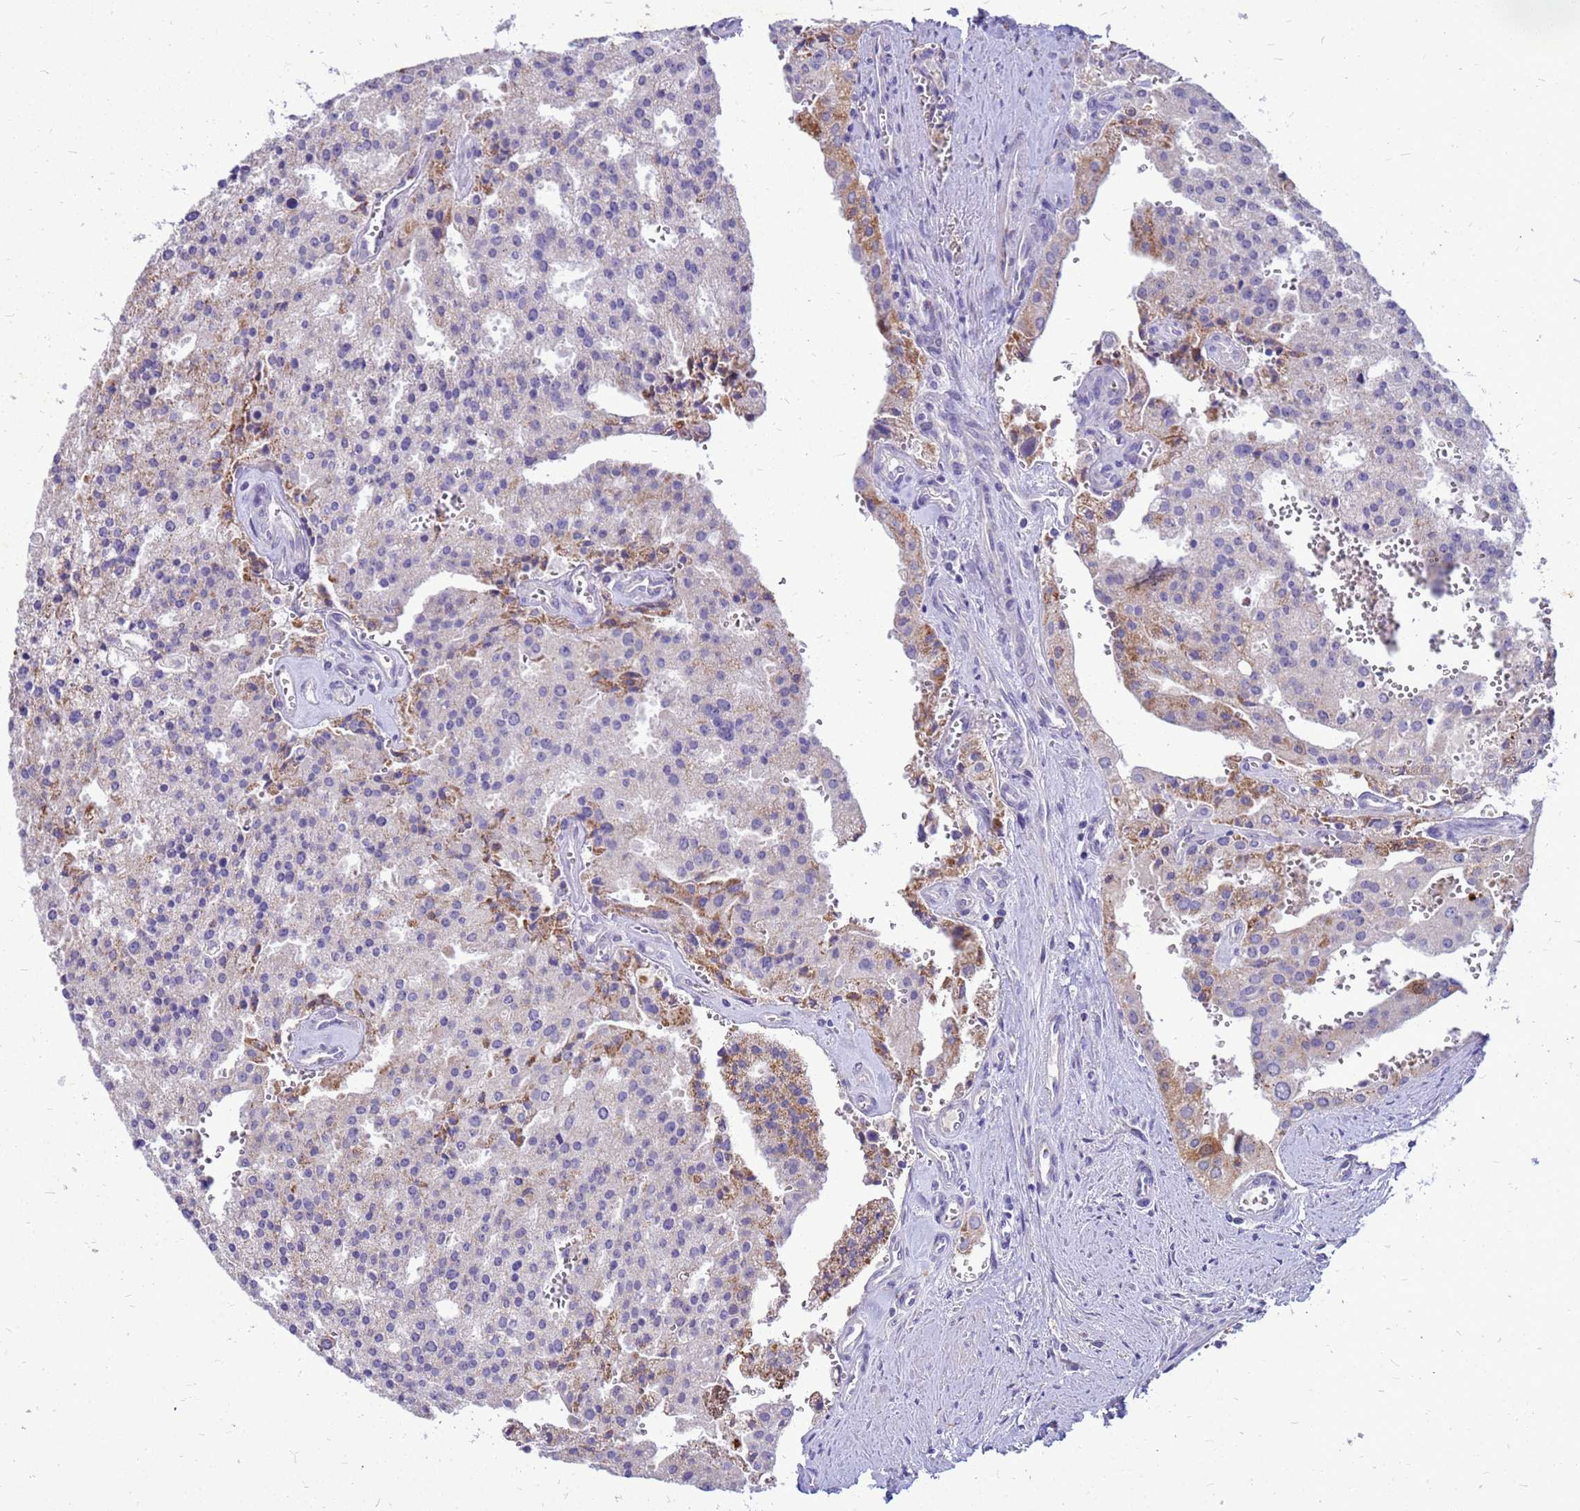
{"staining": {"intensity": "moderate", "quantity": "<25%", "location": "cytoplasmic/membranous"}, "tissue": "prostate cancer", "cell_type": "Tumor cells", "image_type": "cancer", "snomed": [{"axis": "morphology", "description": "Adenocarcinoma, High grade"}, {"axis": "topography", "description": "Prostate"}], "caption": "This image displays IHC staining of high-grade adenocarcinoma (prostate), with low moderate cytoplasmic/membranous positivity in approximately <25% of tumor cells.", "gene": "AKR1C1", "patient": {"sex": "male", "age": 68}}